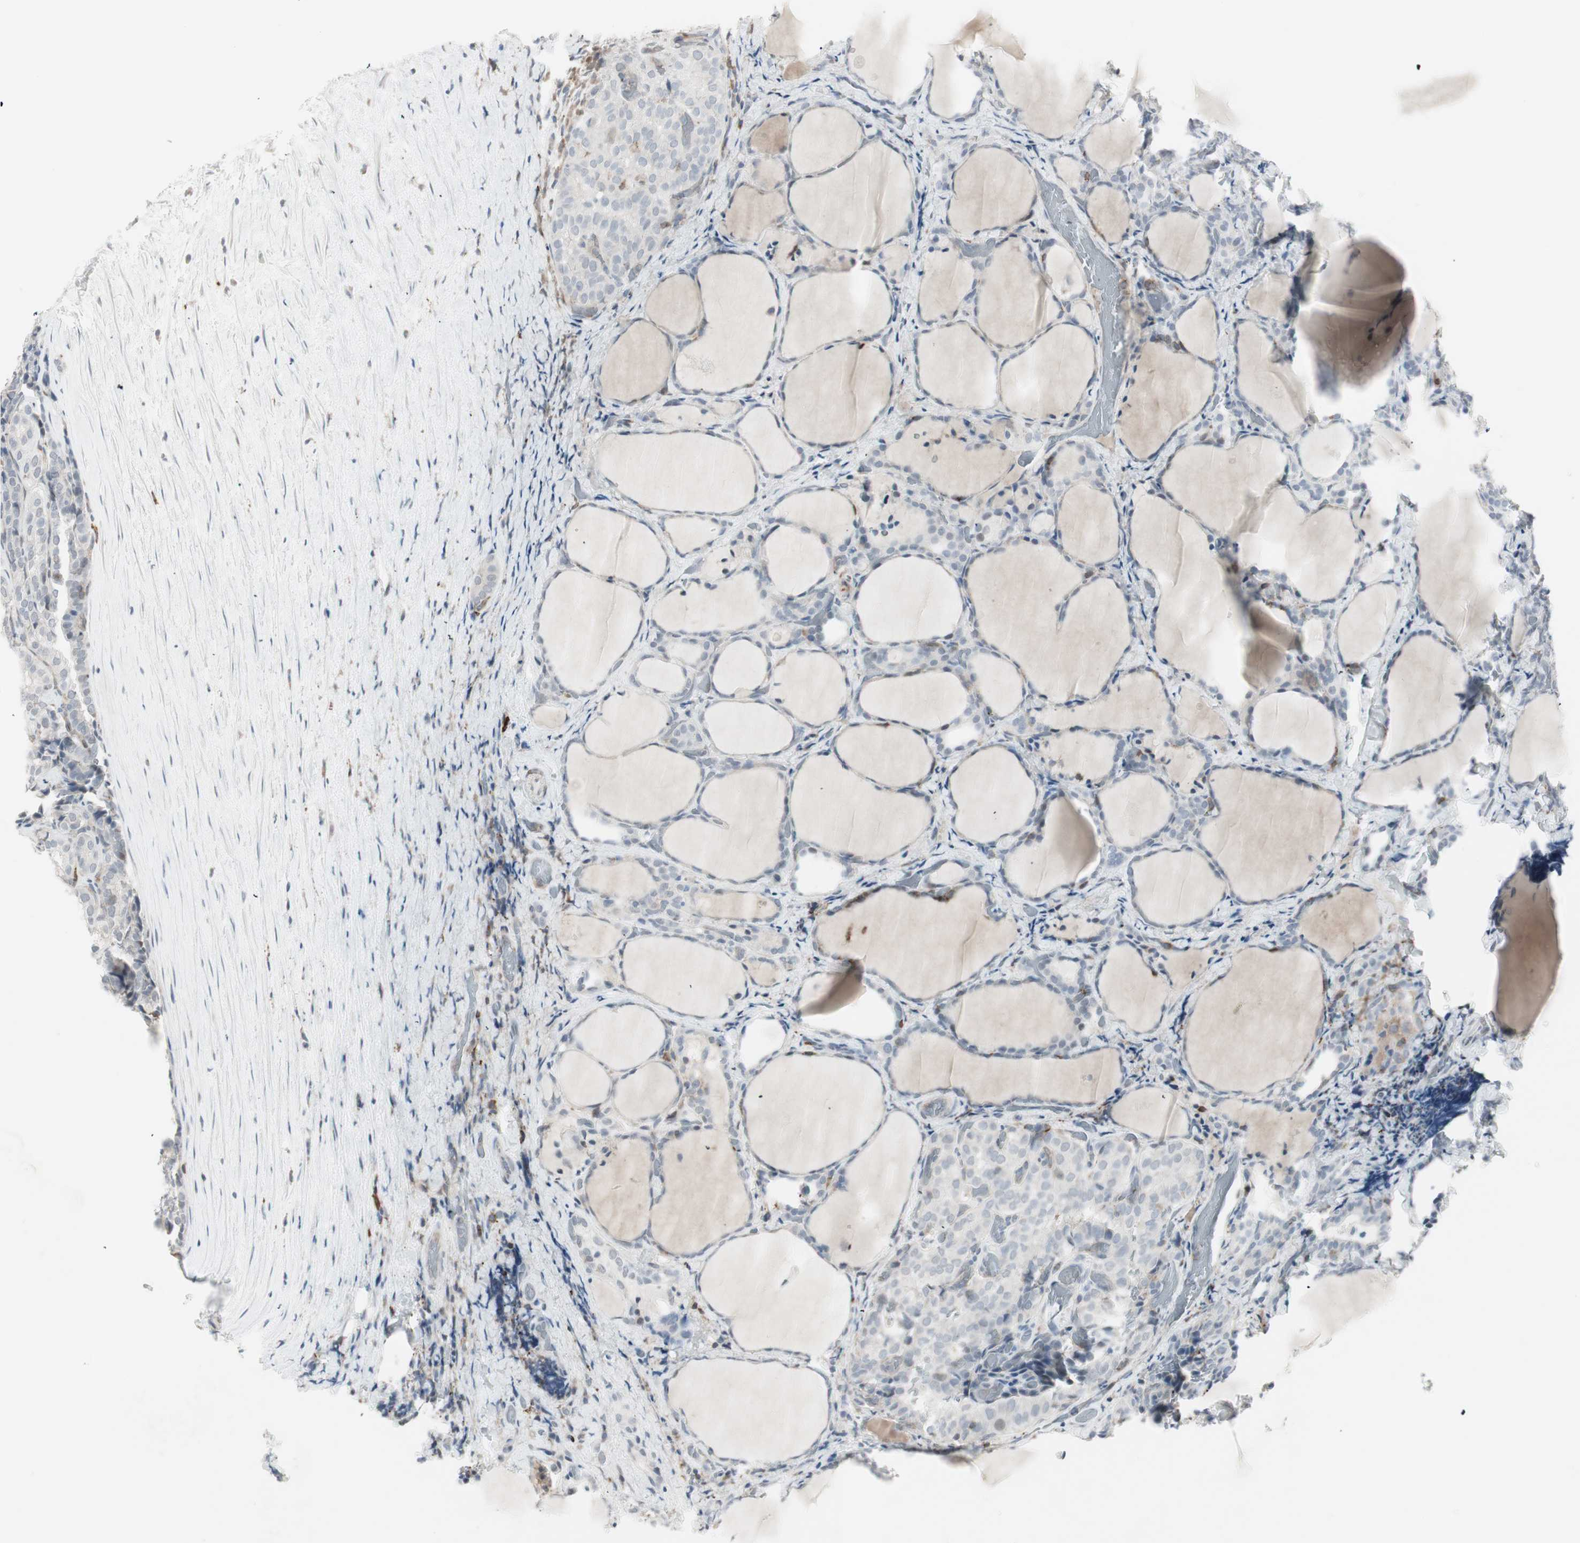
{"staining": {"intensity": "negative", "quantity": "none", "location": "none"}, "tissue": "thyroid cancer", "cell_type": "Tumor cells", "image_type": "cancer", "snomed": [{"axis": "morphology", "description": "Normal tissue, NOS"}, {"axis": "morphology", "description": "Papillary adenocarcinoma, NOS"}, {"axis": "topography", "description": "Thyroid gland"}], "caption": "The micrograph reveals no significant positivity in tumor cells of papillary adenocarcinoma (thyroid).", "gene": "MAP4K4", "patient": {"sex": "female", "age": 30}}